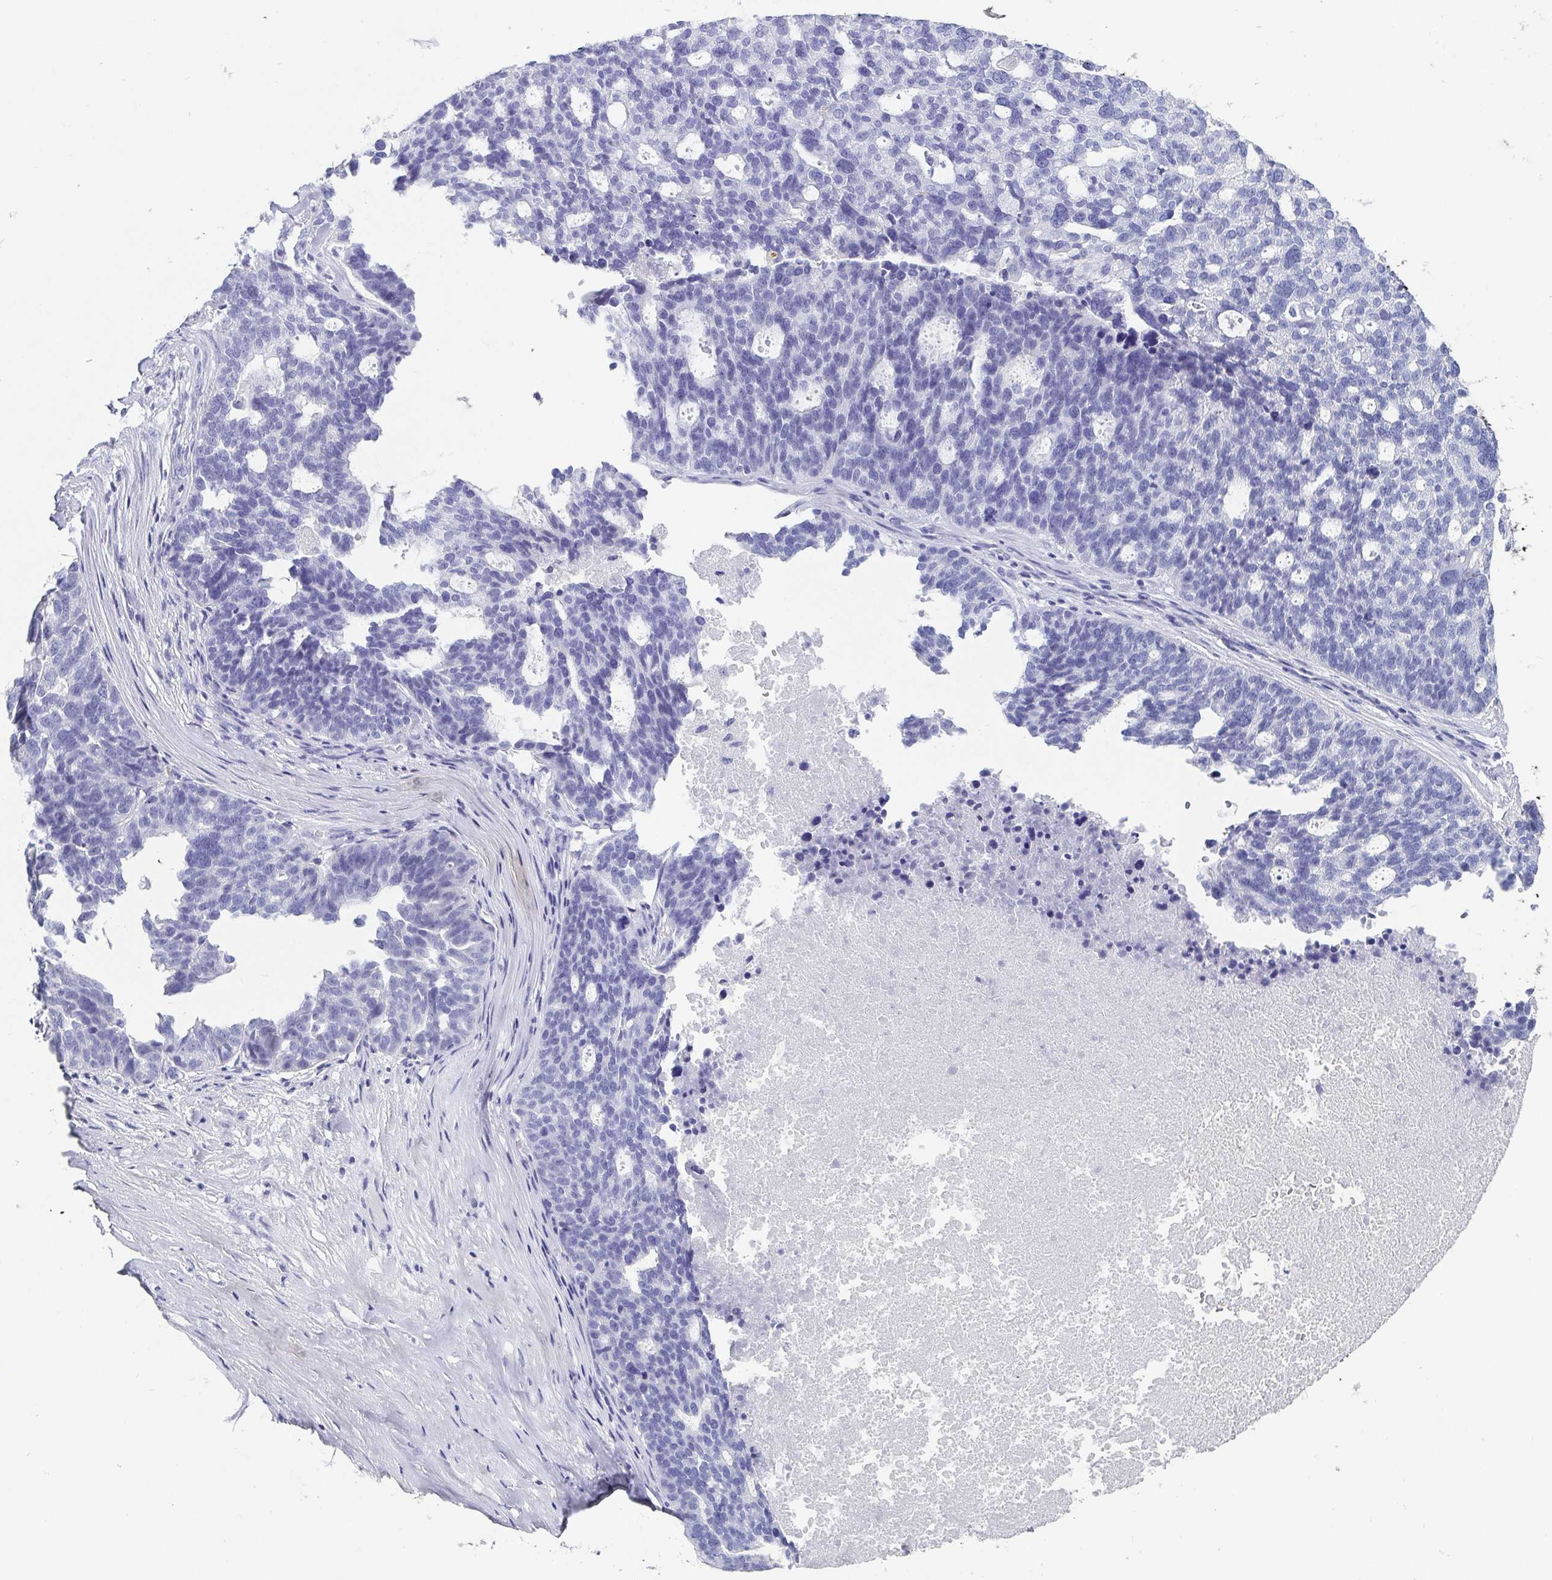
{"staining": {"intensity": "negative", "quantity": "none", "location": "none"}, "tissue": "ovarian cancer", "cell_type": "Tumor cells", "image_type": "cancer", "snomed": [{"axis": "morphology", "description": "Cystadenocarcinoma, serous, NOS"}, {"axis": "topography", "description": "Ovary"}], "caption": "An image of human ovarian serous cystadenocarcinoma is negative for staining in tumor cells. The staining is performed using DAB (3,3'-diaminobenzidine) brown chromogen with nuclei counter-stained in using hematoxylin.", "gene": "SCGN", "patient": {"sex": "female", "age": 59}}